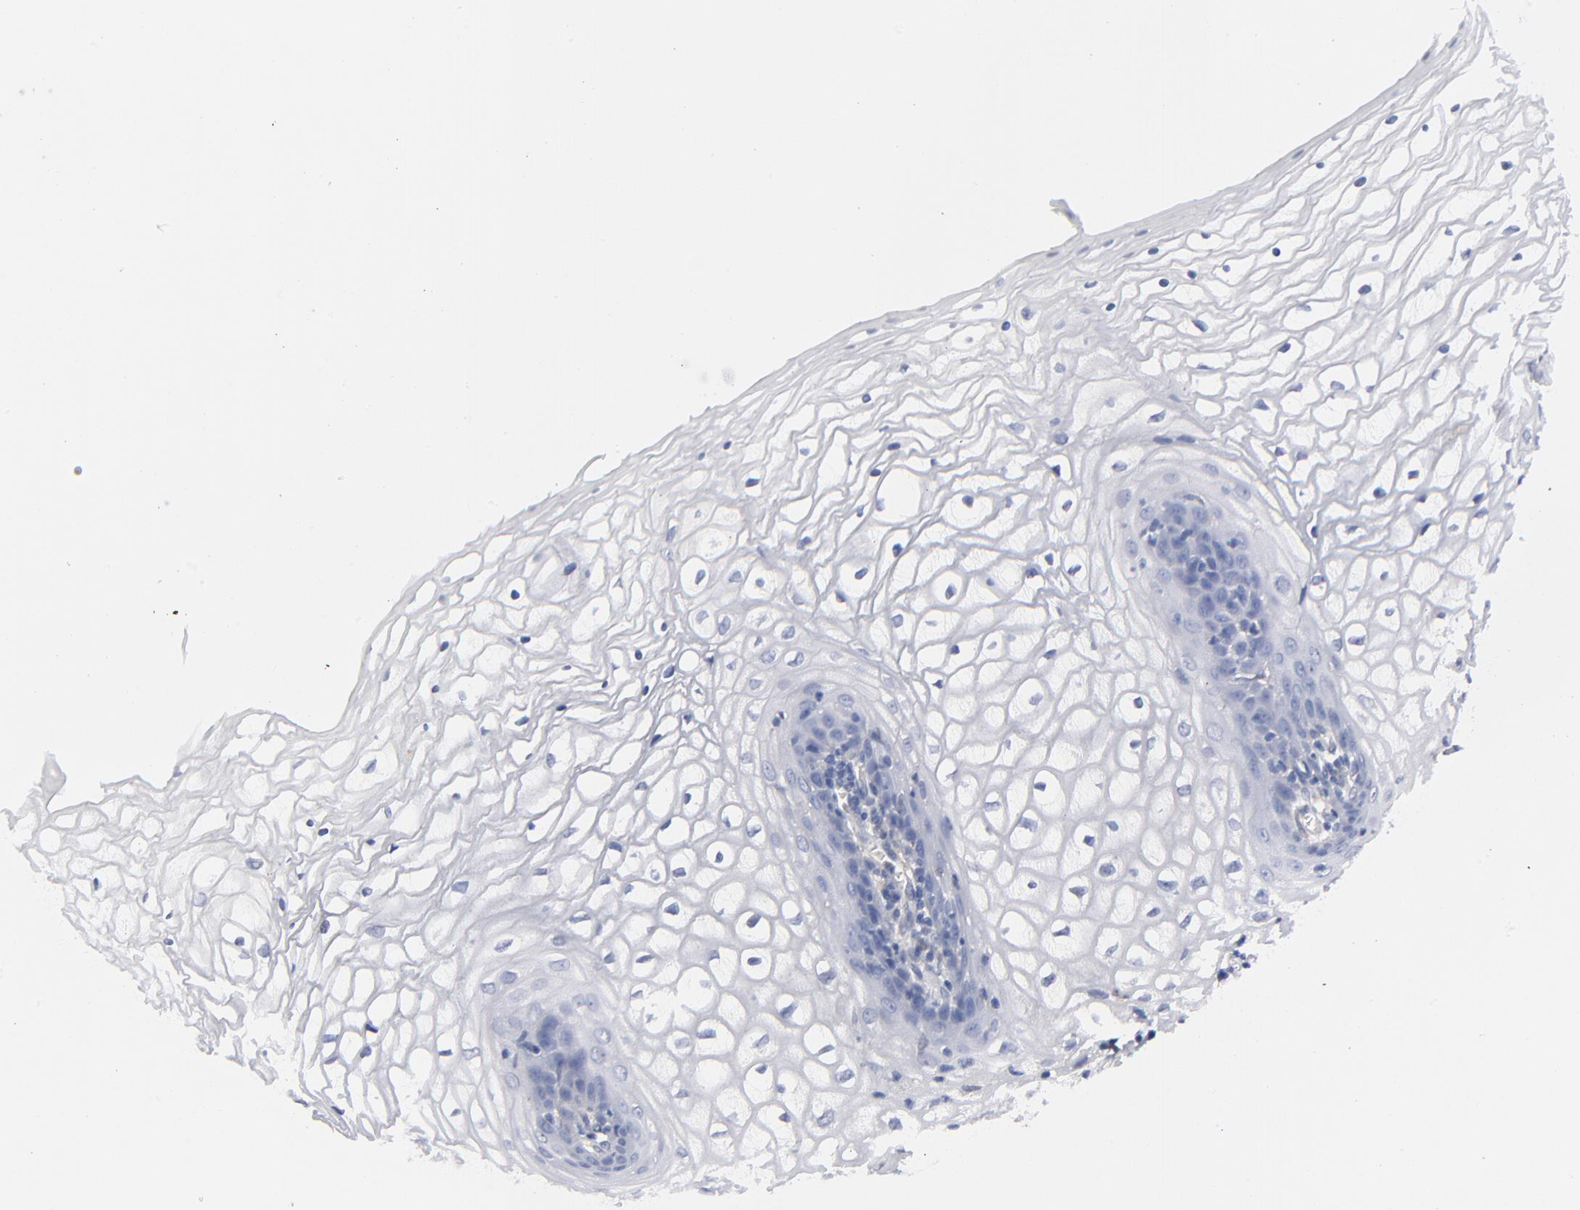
{"staining": {"intensity": "negative", "quantity": "none", "location": "none"}, "tissue": "vagina", "cell_type": "Squamous epithelial cells", "image_type": "normal", "snomed": [{"axis": "morphology", "description": "Normal tissue, NOS"}, {"axis": "topography", "description": "Vagina"}], "caption": "Immunohistochemistry (IHC) of normal vagina exhibits no staining in squamous epithelial cells.", "gene": "ARRB1", "patient": {"sex": "female", "age": 34}}